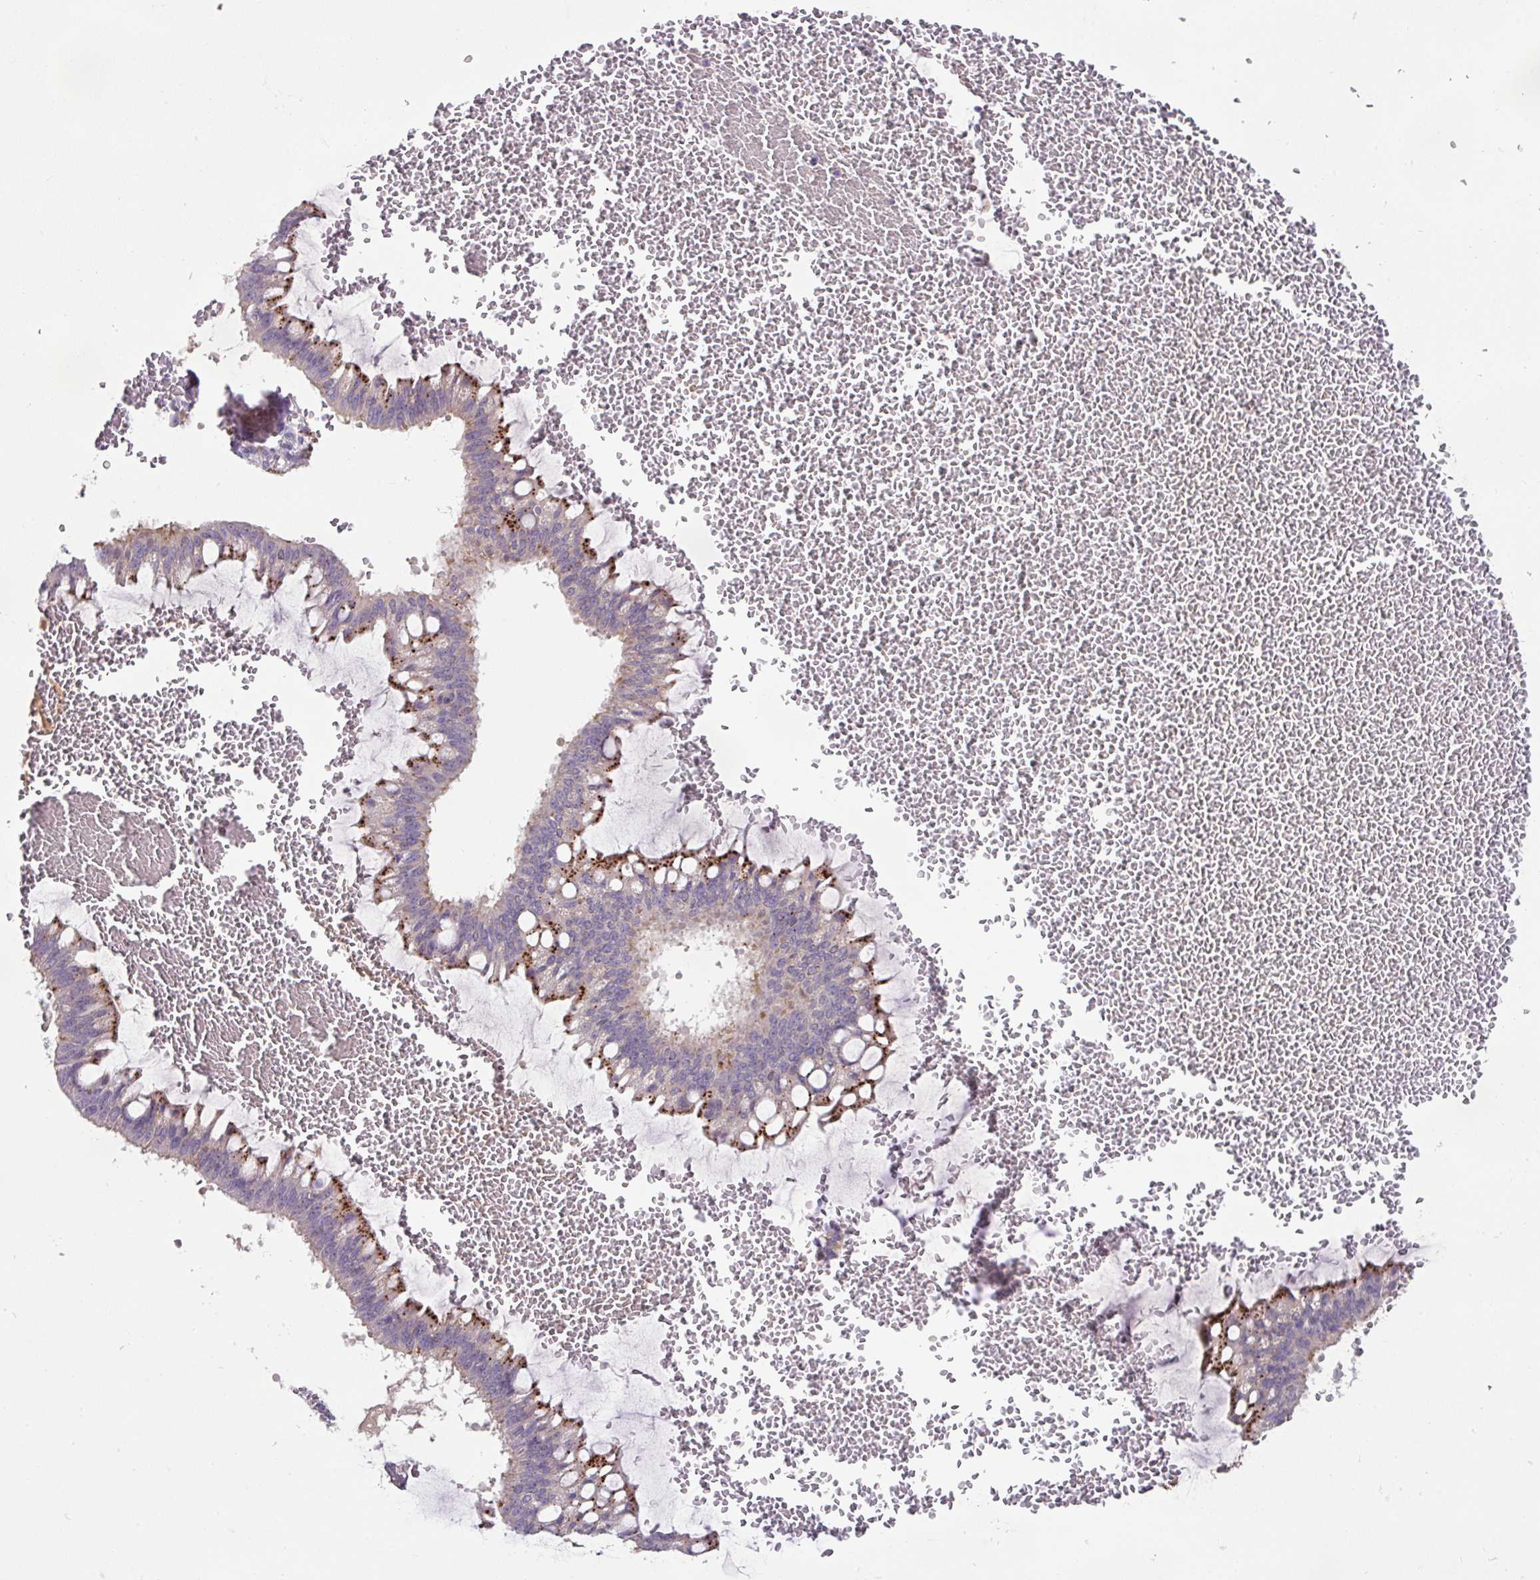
{"staining": {"intensity": "moderate", "quantity": "25%-75%", "location": "cytoplasmic/membranous"}, "tissue": "ovarian cancer", "cell_type": "Tumor cells", "image_type": "cancer", "snomed": [{"axis": "morphology", "description": "Cystadenocarcinoma, mucinous, NOS"}, {"axis": "topography", "description": "Ovary"}], "caption": "Immunohistochemistry micrograph of human ovarian cancer stained for a protein (brown), which exhibits medium levels of moderate cytoplasmic/membranous staining in about 25%-75% of tumor cells.", "gene": "PLEKHH3", "patient": {"sex": "female", "age": 73}}